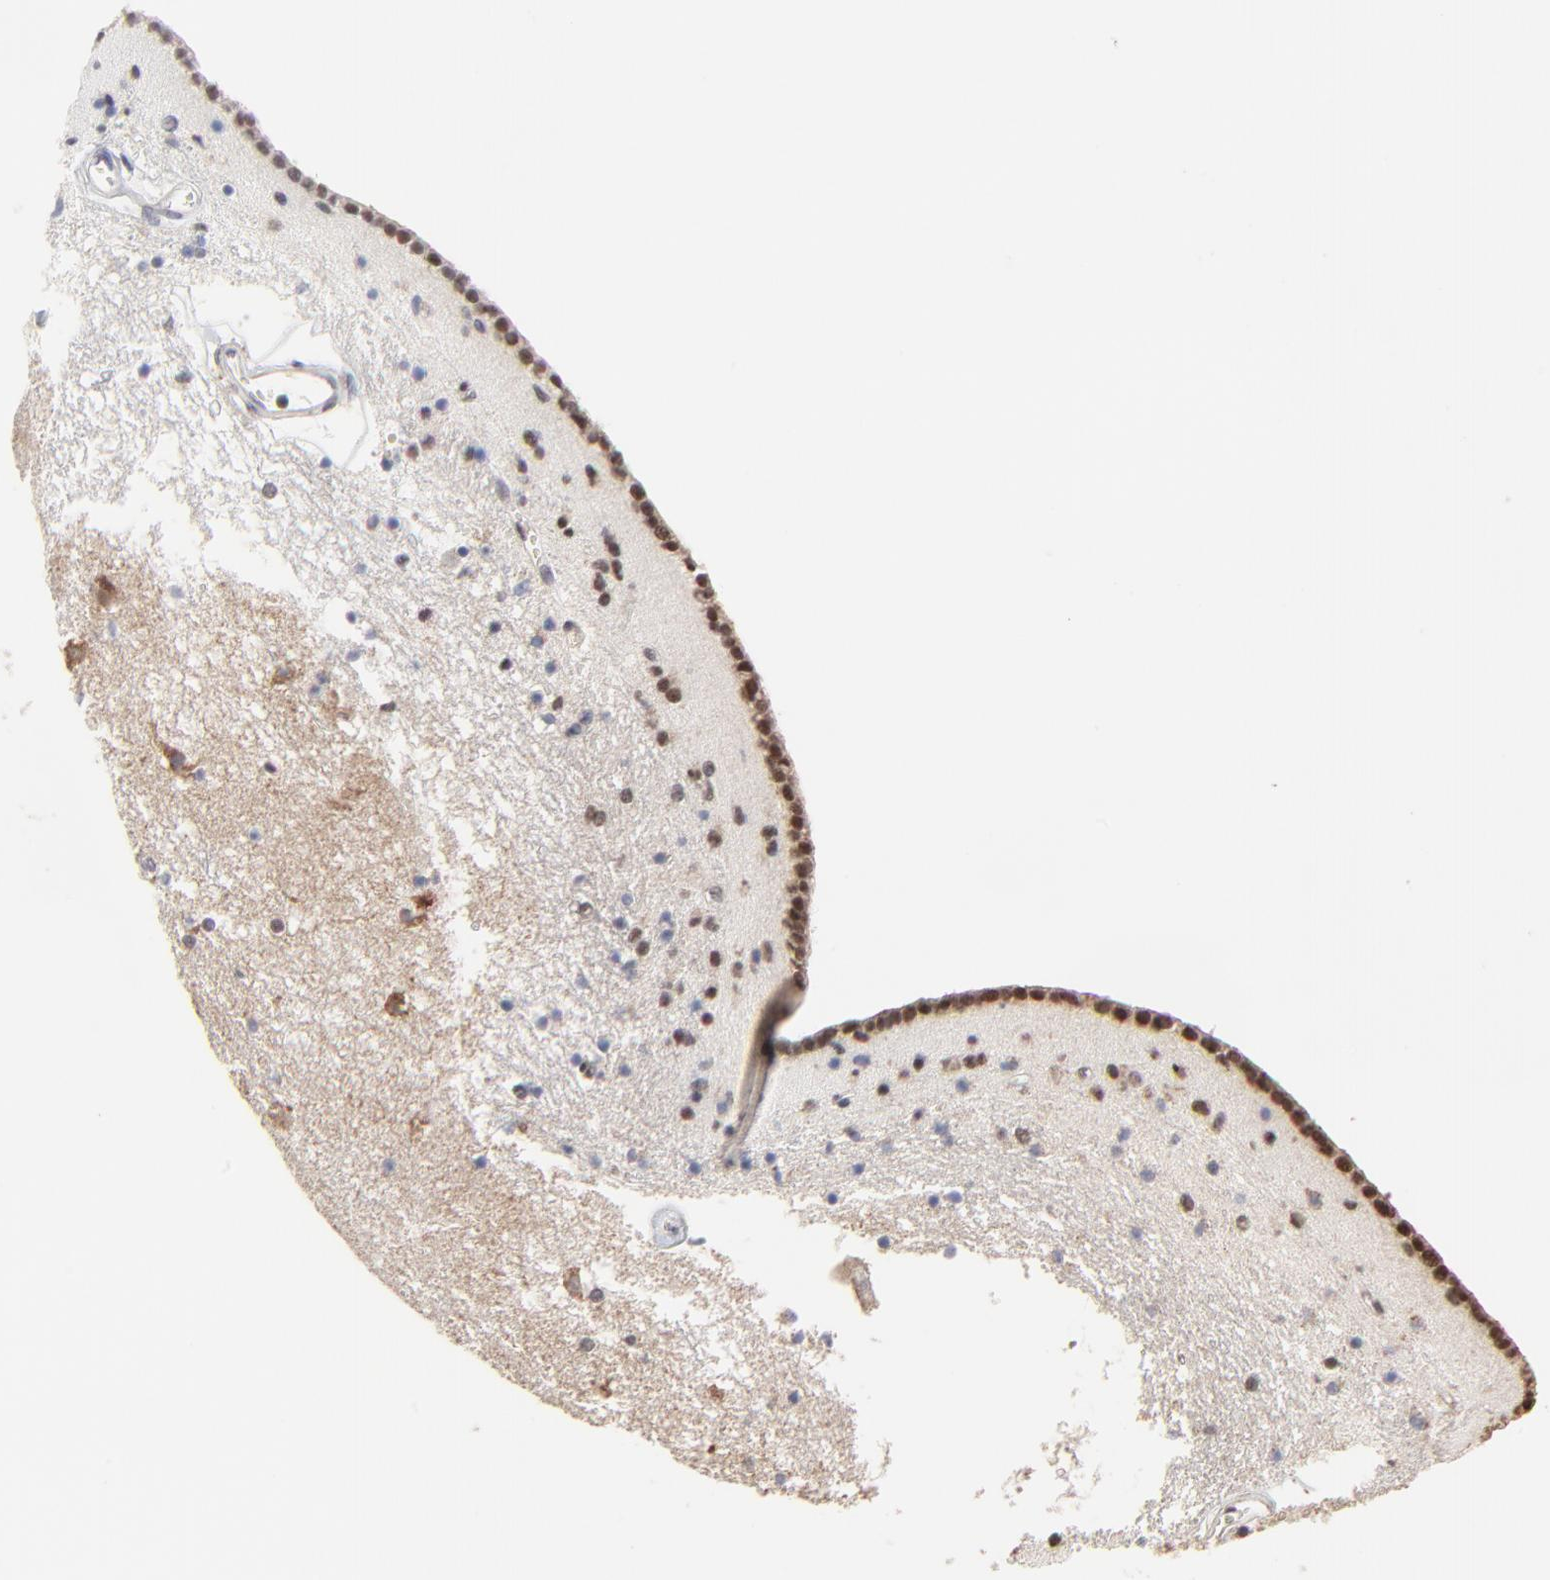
{"staining": {"intensity": "weak", "quantity": "<25%", "location": "cytoplasmic/membranous"}, "tissue": "caudate", "cell_type": "Glial cells", "image_type": "normal", "snomed": [{"axis": "morphology", "description": "Normal tissue, NOS"}, {"axis": "topography", "description": "Lateral ventricle wall"}], "caption": "A photomicrograph of caudate stained for a protein shows no brown staining in glial cells. Nuclei are stained in blue.", "gene": "CHM", "patient": {"sex": "male", "age": 45}}